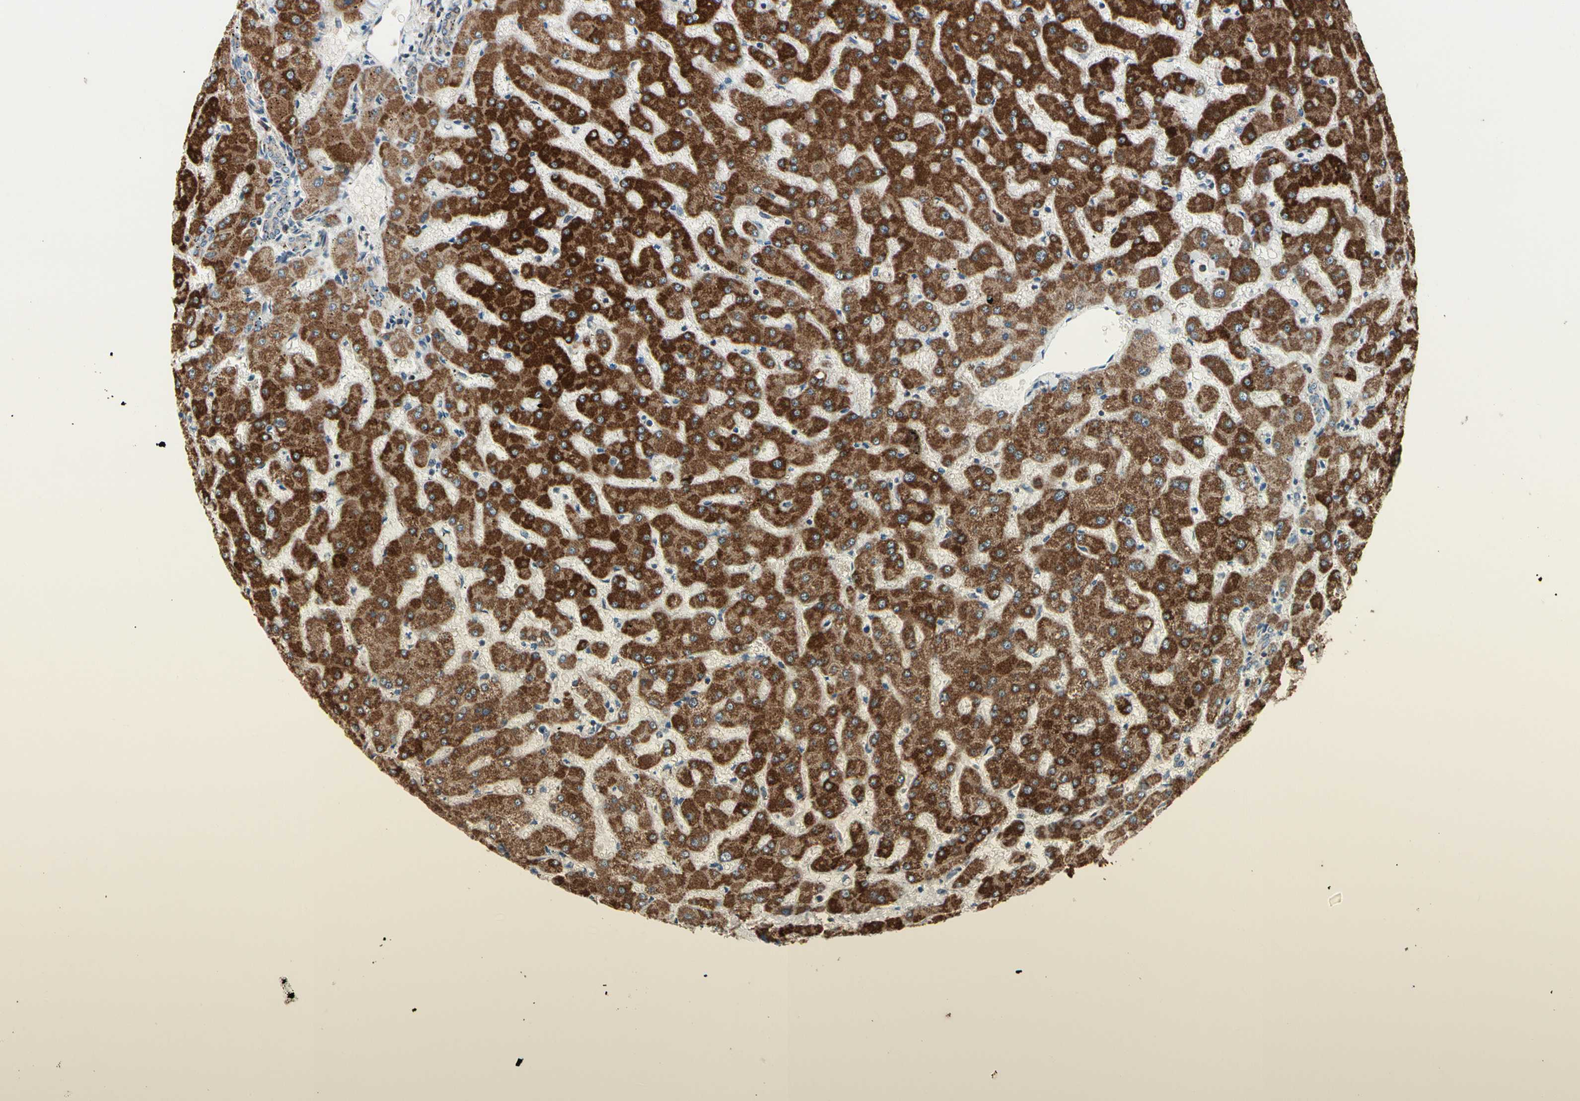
{"staining": {"intensity": "weak", "quantity": ">75%", "location": "cytoplasmic/membranous"}, "tissue": "liver", "cell_type": "Cholangiocytes", "image_type": "normal", "snomed": [{"axis": "morphology", "description": "Normal tissue, NOS"}, {"axis": "topography", "description": "Liver"}], "caption": "This histopathology image displays immunohistochemistry staining of normal human liver, with low weak cytoplasmic/membranous expression in approximately >75% of cholangiocytes.", "gene": "CPT1A", "patient": {"sex": "female", "age": 63}}